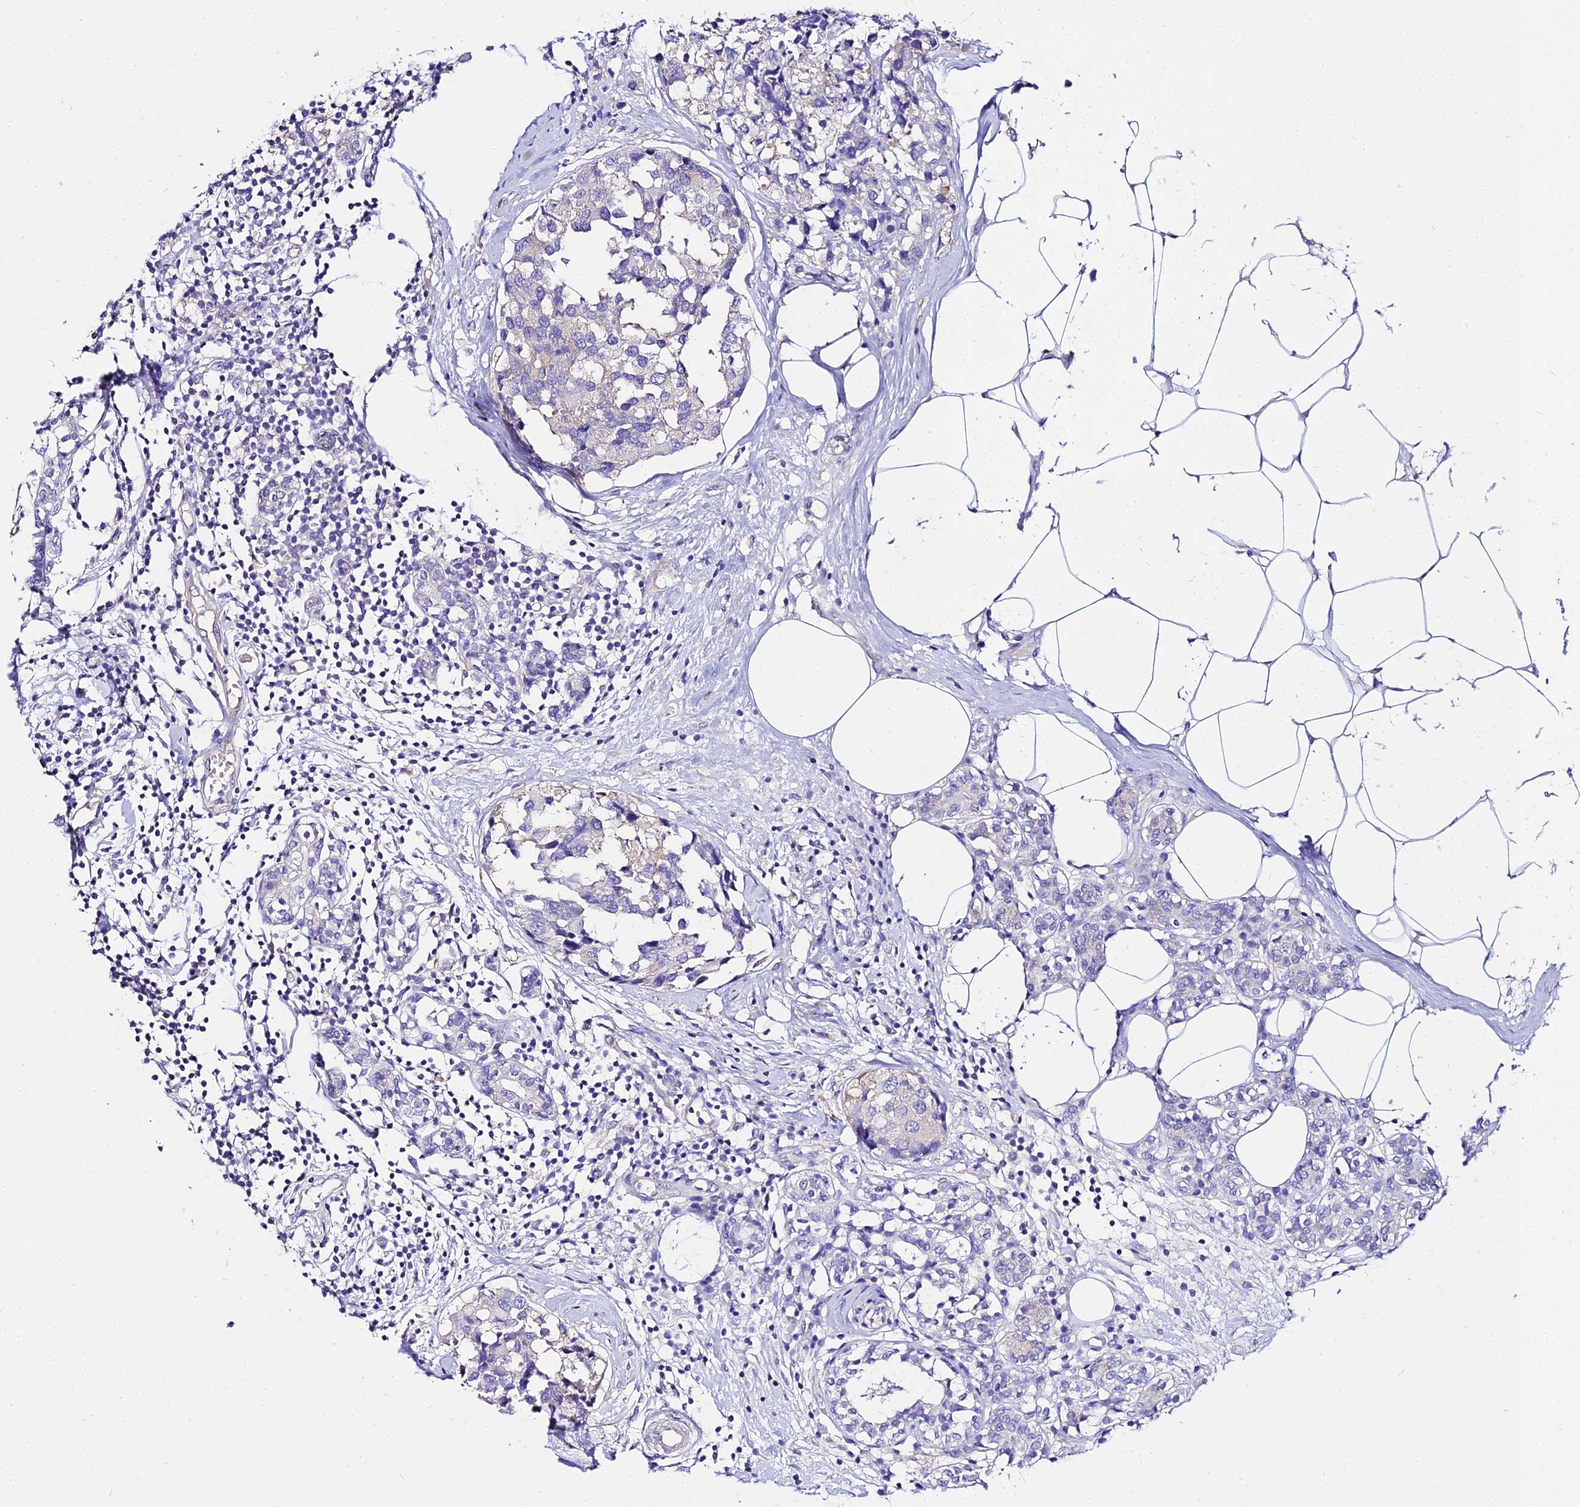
{"staining": {"intensity": "negative", "quantity": "none", "location": "none"}, "tissue": "breast cancer", "cell_type": "Tumor cells", "image_type": "cancer", "snomed": [{"axis": "morphology", "description": "Lobular carcinoma"}, {"axis": "topography", "description": "Breast"}], "caption": "DAB (3,3'-diaminobenzidine) immunohistochemical staining of human lobular carcinoma (breast) demonstrates no significant expression in tumor cells. (Immunohistochemistry (ihc), brightfield microscopy, high magnification).", "gene": "TUBA3D", "patient": {"sex": "female", "age": 59}}